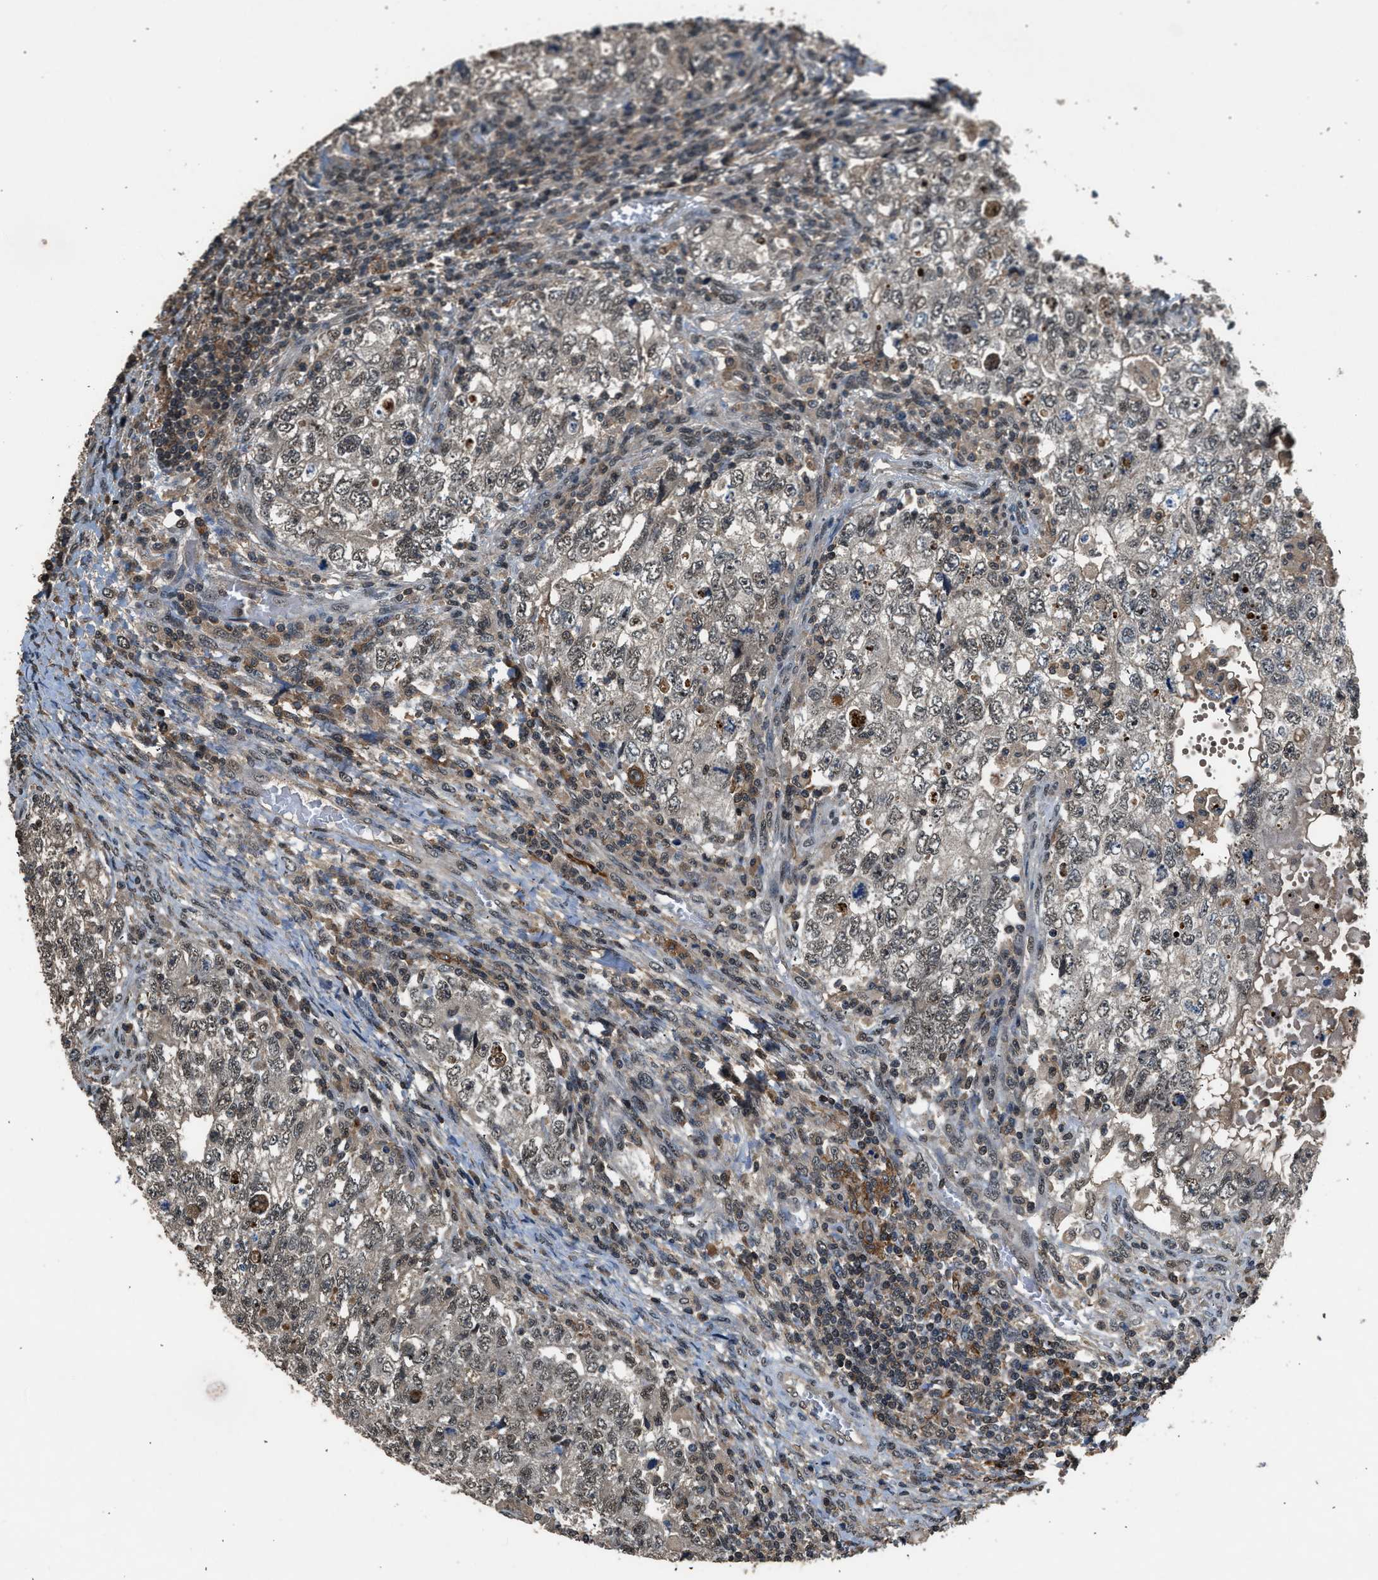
{"staining": {"intensity": "weak", "quantity": ">75%", "location": "cytoplasmic/membranous,nuclear"}, "tissue": "testis cancer", "cell_type": "Tumor cells", "image_type": "cancer", "snomed": [{"axis": "morphology", "description": "Carcinoma, Embryonal, NOS"}, {"axis": "topography", "description": "Testis"}], "caption": "IHC of testis cancer (embryonal carcinoma) shows low levels of weak cytoplasmic/membranous and nuclear expression in about >75% of tumor cells. The staining was performed using DAB to visualize the protein expression in brown, while the nuclei were stained in blue with hematoxylin (Magnification: 20x).", "gene": "SLC15A4", "patient": {"sex": "male", "age": 36}}